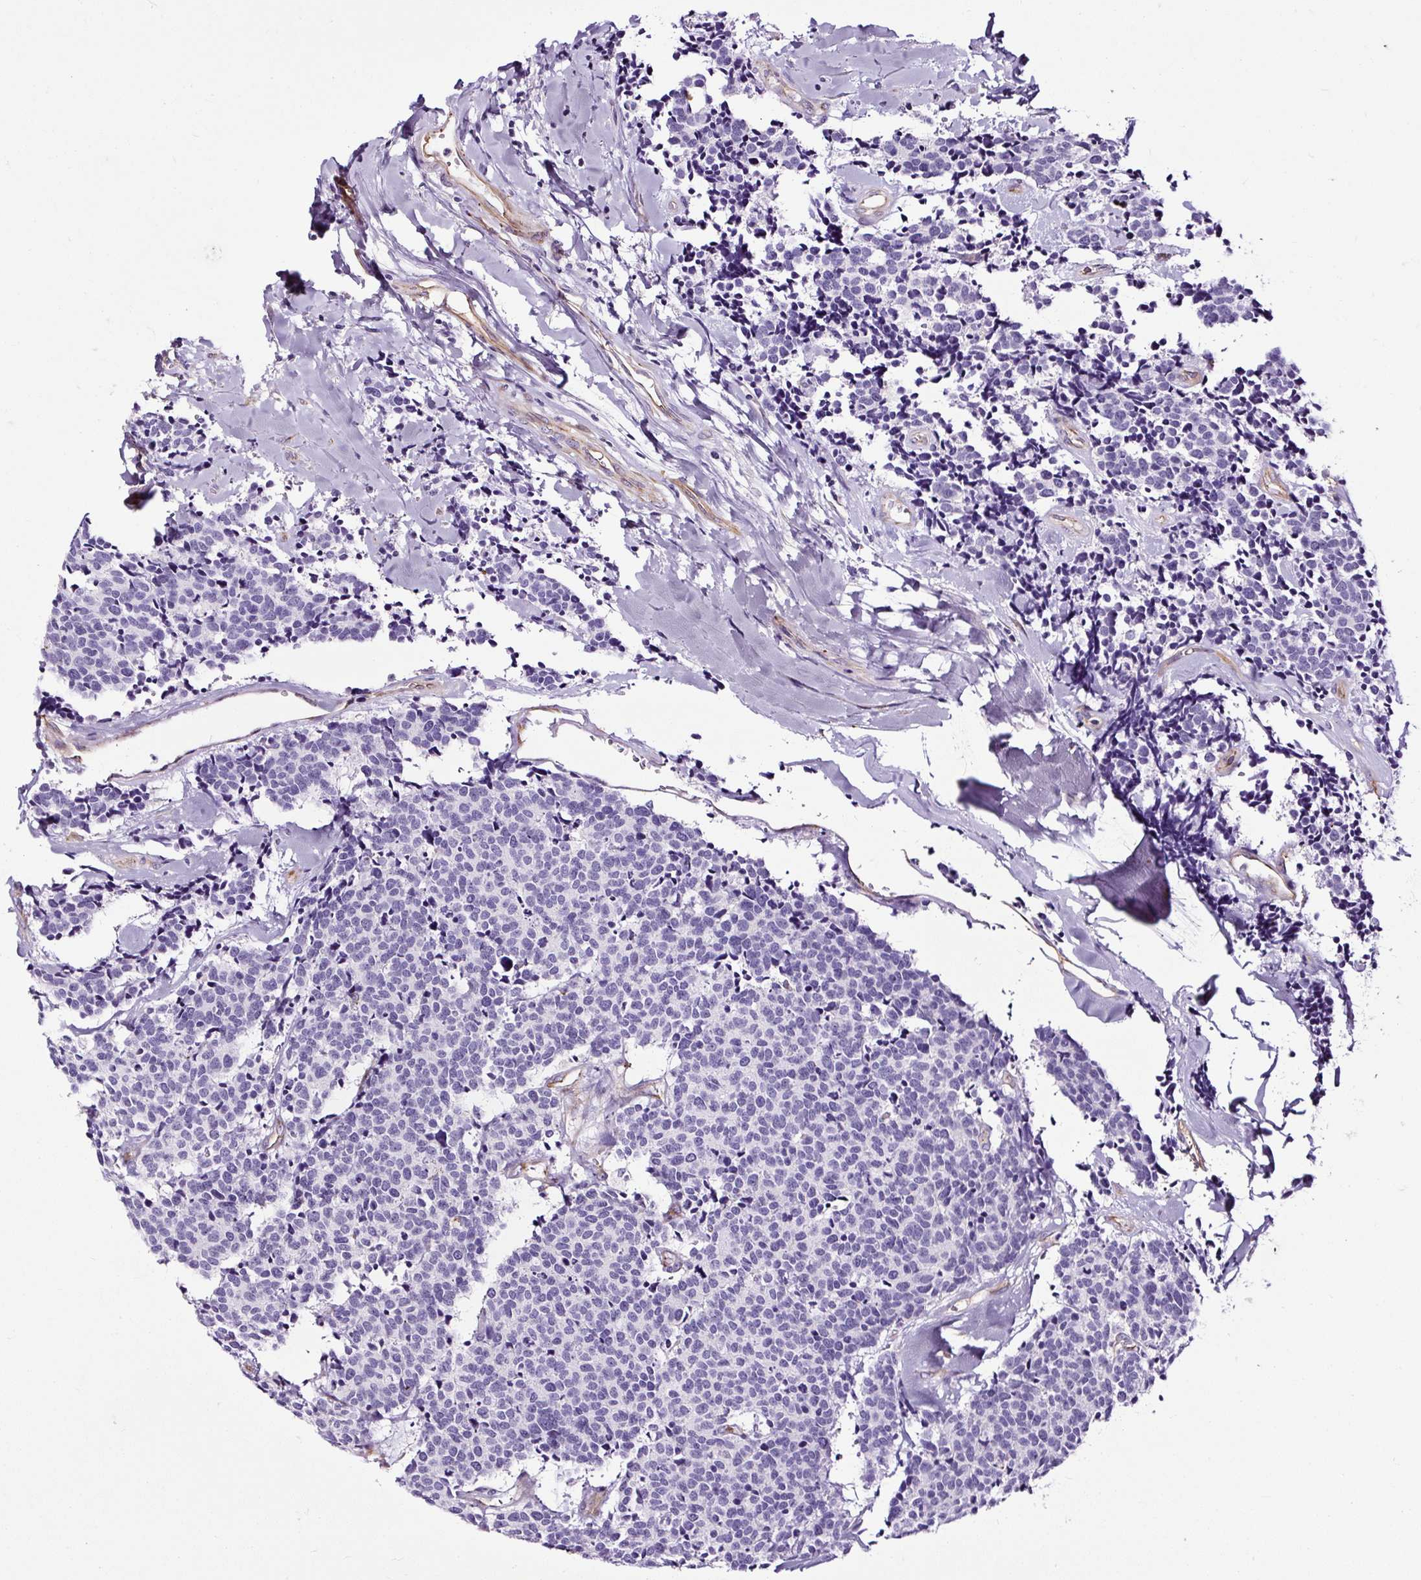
{"staining": {"intensity": "negative", "quantity": "none", "location": "none"}, "tissue": "carcinoid", "cell_type": "Tumor cells", "image_type": "cancer", "snomed": [{"axis": "morphology", "description": "Carcinoid, malignant, NOS"}, {"axis": "topography", "description": "Skin"}], "caption": "Tumor cells show no significant positivity in malignant carcinoid.", "gene": "SLC7A8", "patient": {"sex": "female", "age": 79}}